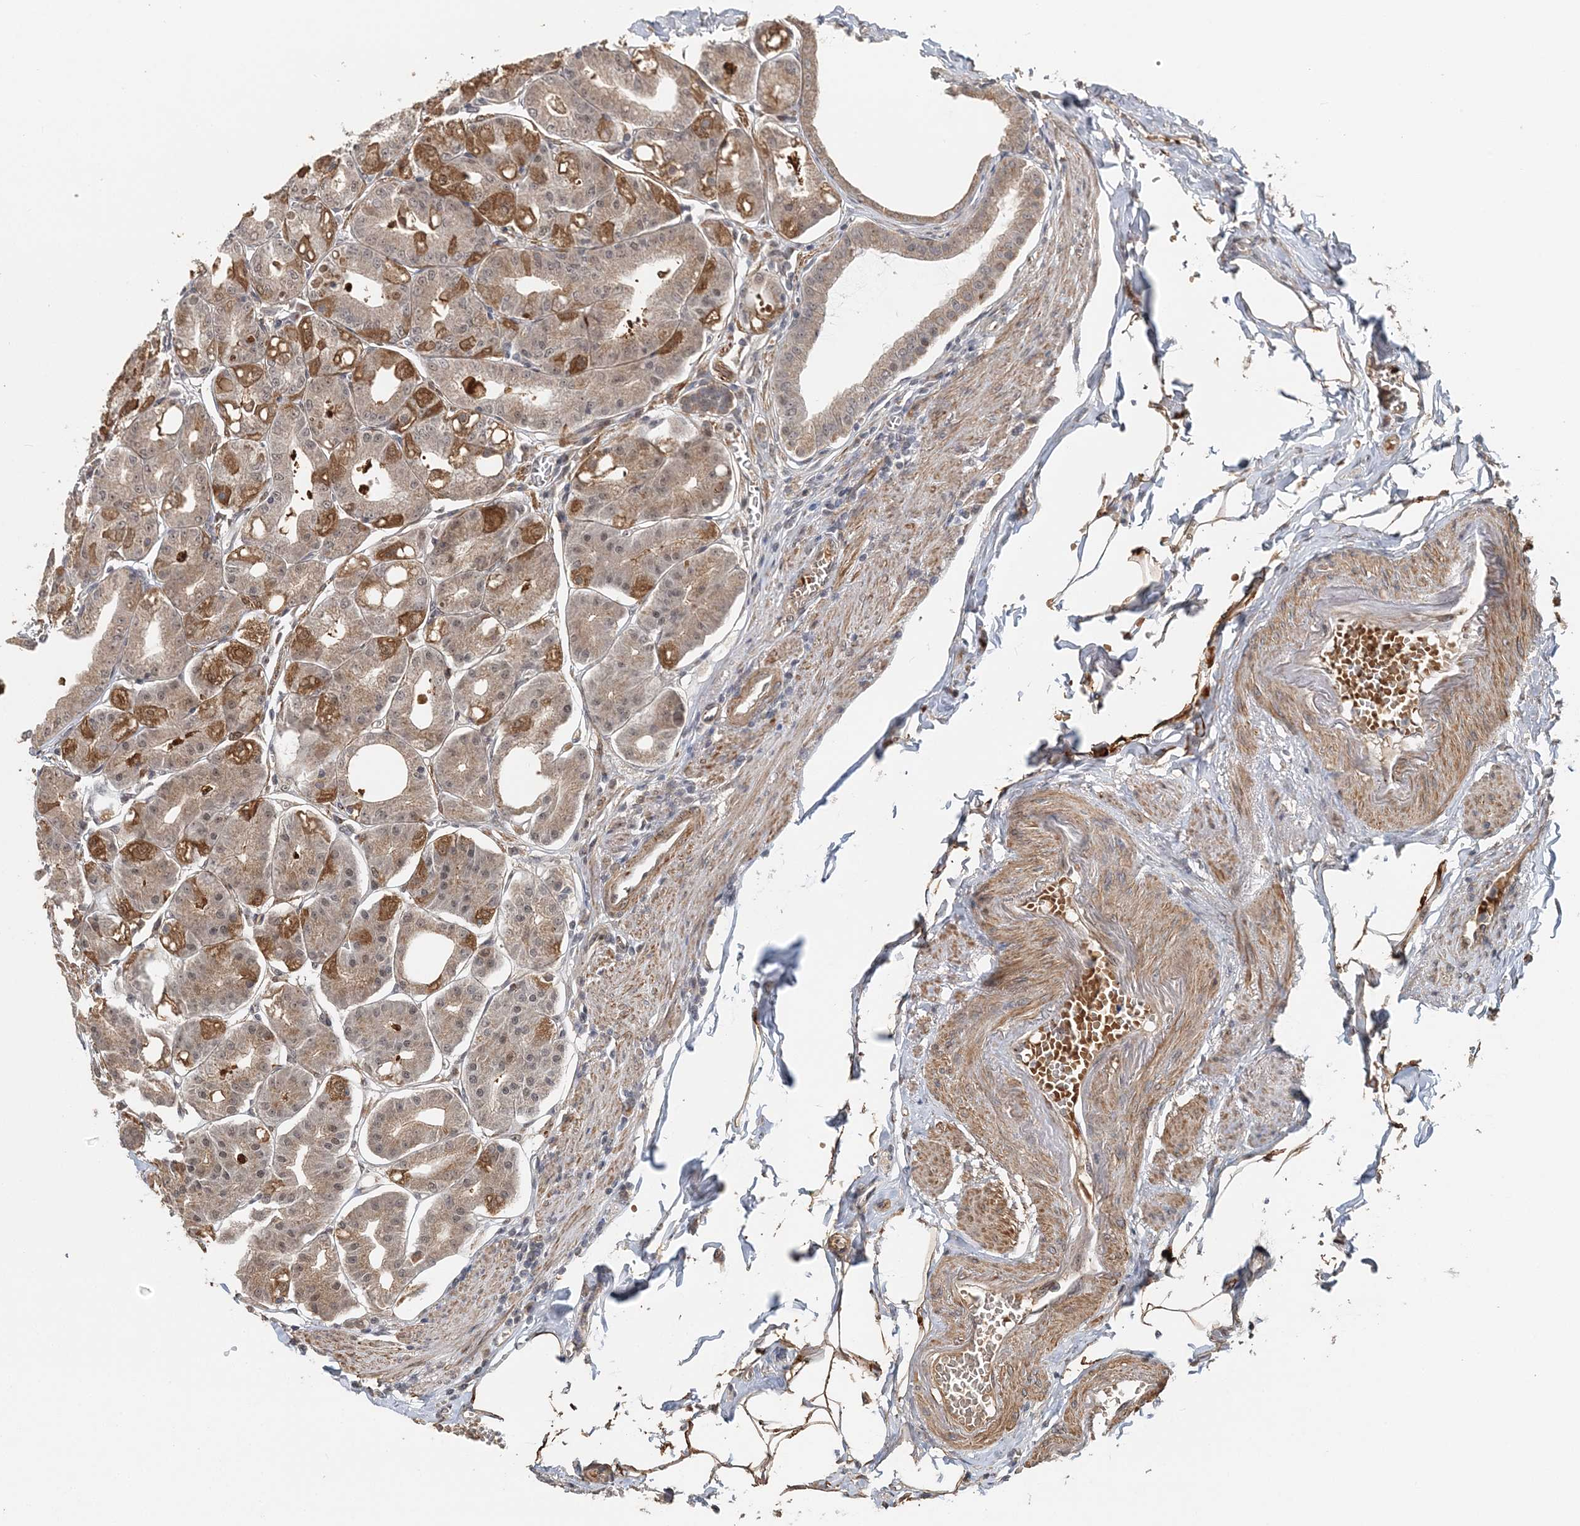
{"staining": {"intensity": "moderate", "quantity": ">75%", "location": "cytoplasmic/membranous,nuclear"}, "tissue": "stomach", "cell_type": "Glandular cells", "image_type": "normal", "snomed": [{"axis": "morphology", "description": "Normal tissue, NOS"}, {"axis": "topography", "description": "Stomach, lower"}], "caption": "The image reveals a brown stain indicating the presence of a protein in the cytoplasmic/membranous,nuclear of glandular cells in stomach. Using DAB (3,3'-diaminobenzidine) (brown) and hematoxylin (blue) stains, captured at high magnification using brightfield microscopy.", "gene": "TSHZ2", "patient": {"sex": "male", "age": 71}}